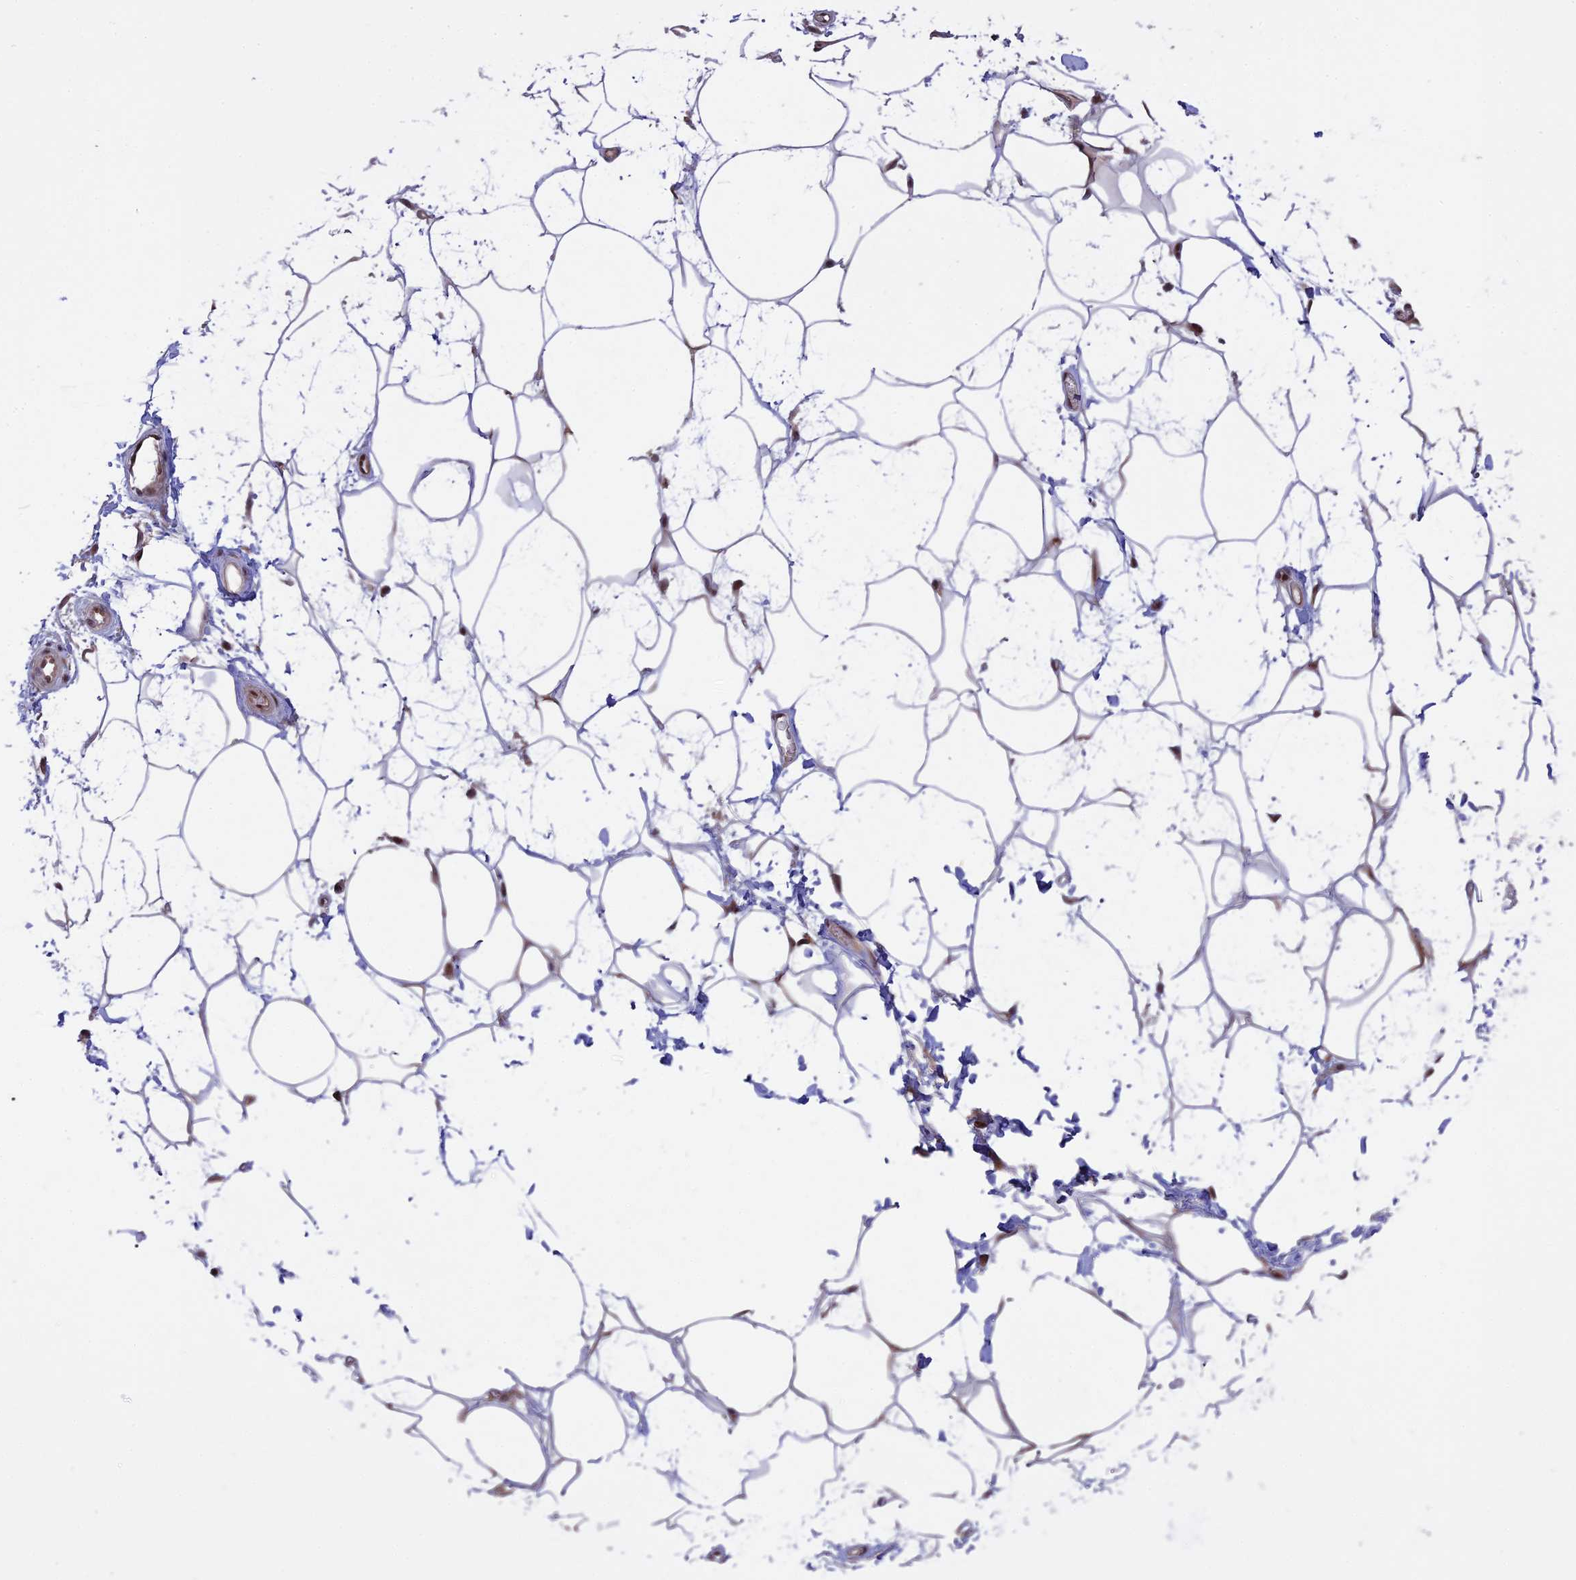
{"staining": {"intensity": "moderate", "quantity": ">75%", "location": "nuclear"}, "tissue": "adipose tissue", "cell_type": "Adipocytes", "image_type": "normal", "snomed": [{"axis": "morphology", "description": "Normal tissue, NOS"}, {"axis": "morphology", "description": "Adenocarcinoma, NOS"}, {"axis": "topography", "description": "Rectum"}, {"axis": "topography", "description": "Vagina"}, {"axis": "topography", "description": "Peripheral nerve tissue"}], "caption": "Immunohistochemical staining of benign human adipose tissue displays >75% levels of moderate nuclear protein positivity in approximately >75% of adipocytes.", "gene": "POLR2C", "patient": {"sex": "female", "age": 71}}